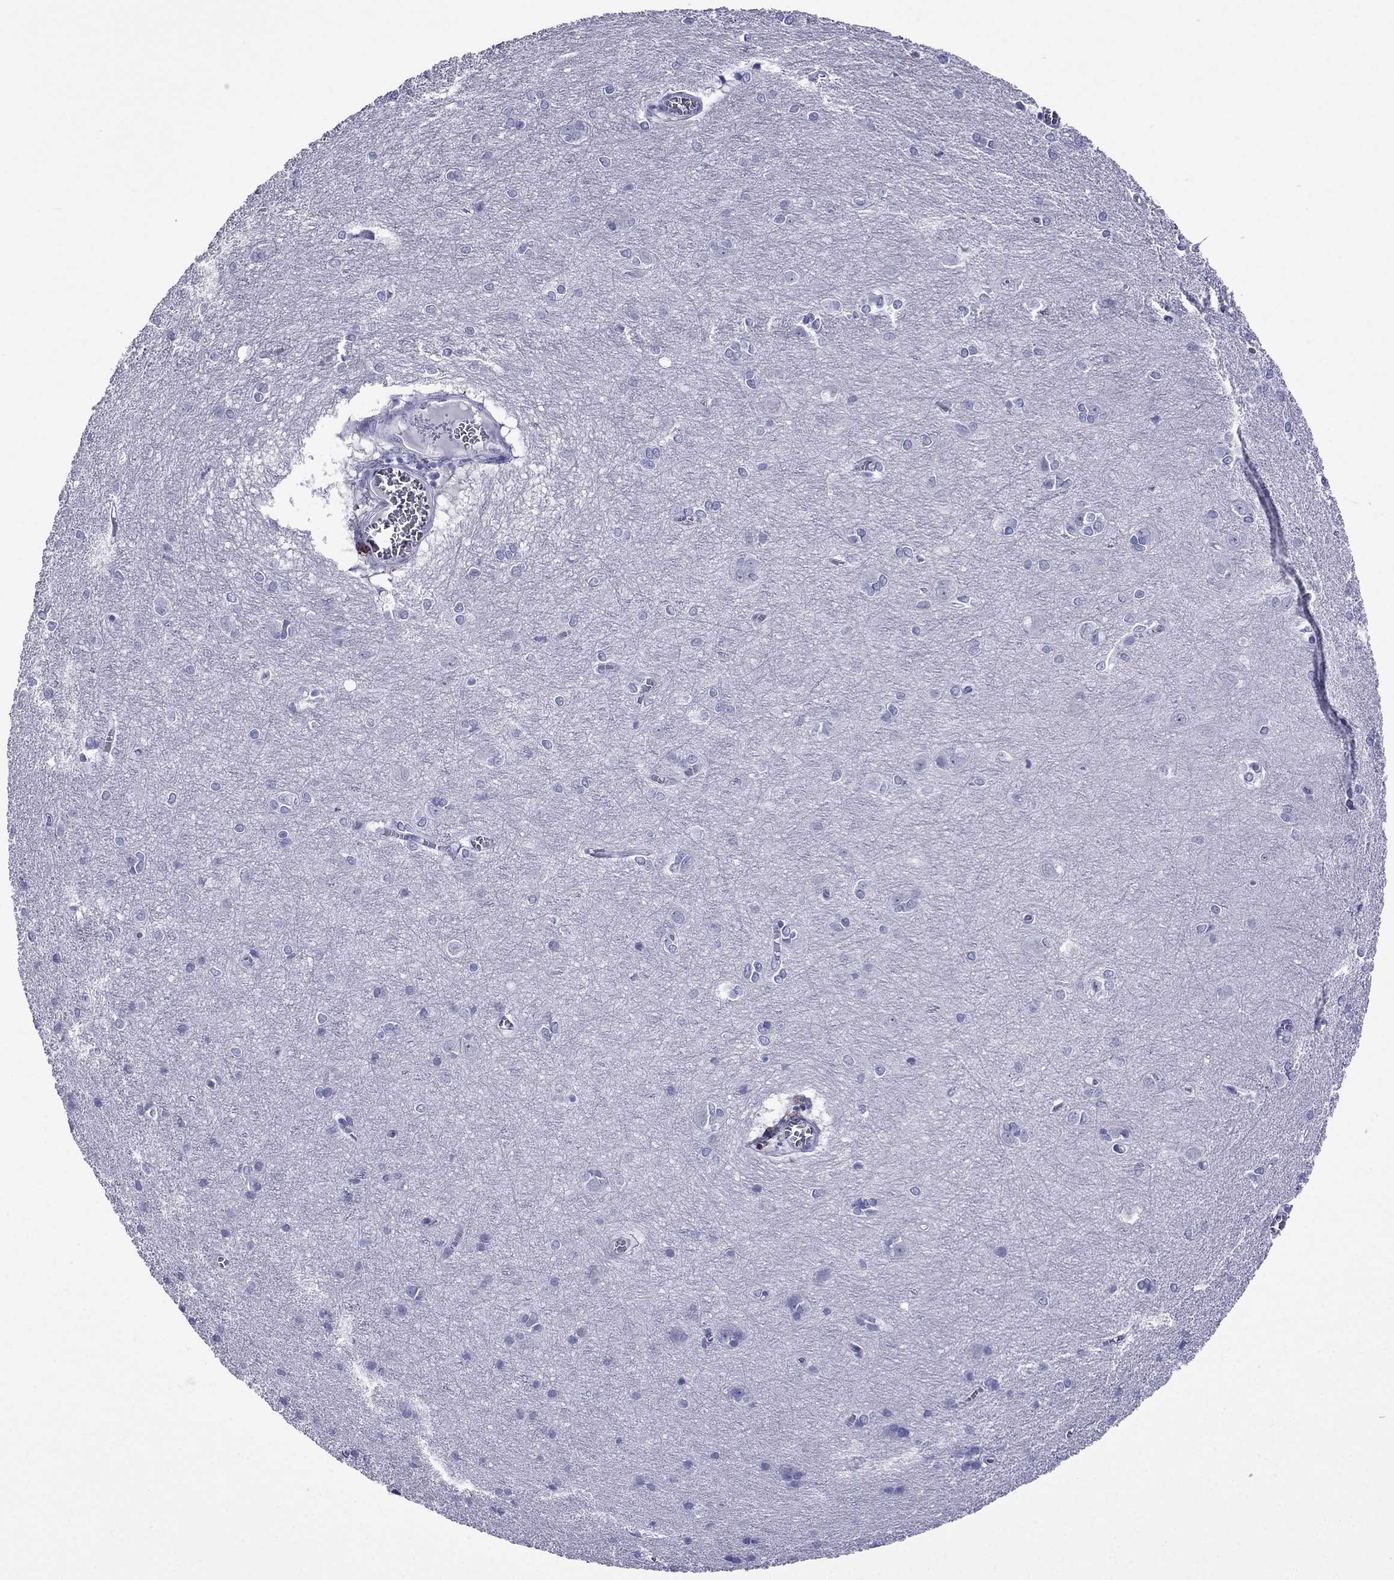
{"staining": {"intensity": "negative", "quantity": "none", "location": "none"}, "tissue": "cerebral cortex", "cell_type": "Endothelial cells", "image_type": "normal", "snomed": [{"axis": "morphology", "description": "Normal tissue, NOS"}, {"axis": "topography", "description": "Cerebral cortex"}], "caption": "This is an immunohistochemistry image of benign cerebral cortex. There is no expression in endothelial cells.", "gene": "ARR3", "patient": {"sex": "male", "age": 37}}